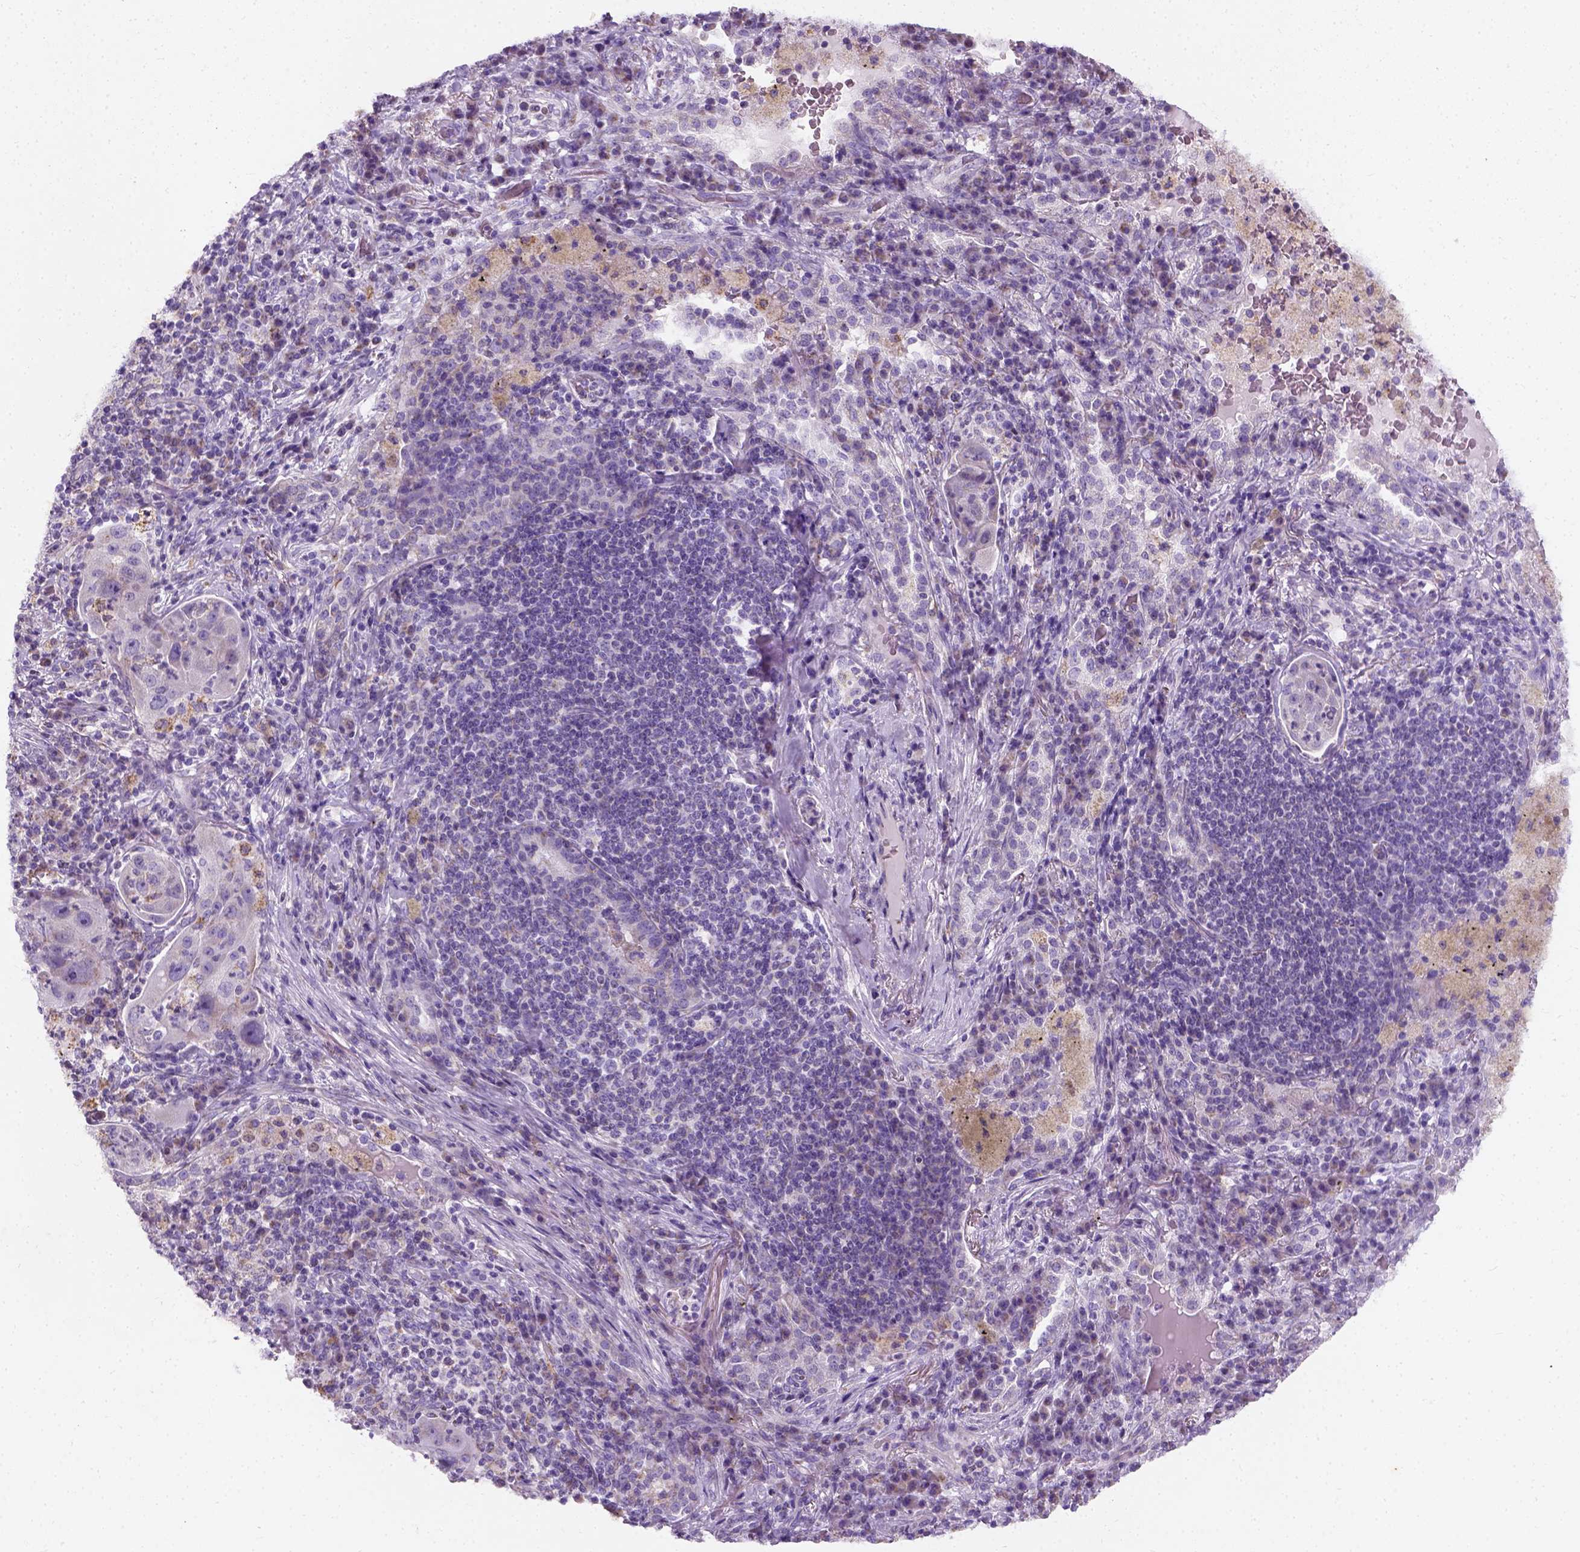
{"staining": {"intensity": "negative", "quantity": "none", "location": "none"}, "tissue": "lung cancer", "cell_type": "Tumor cells", "image_type": "cancer", "snomed": [{"axis": "morphology", "description": "Squamous cell carcinoma, NOS"}, {"axis": "topography", "description": "Lung"}], "caption": "DAB immunohistochemical staining of human lung squamous cell carcinoma reveals no significant expression in tumor cells. The staining is performed using DAB brown chromogen with nuclei counter-stained in using hematoxylin.", "gene": "CHODL", "patient": {"sex": "female", "age": 59}}